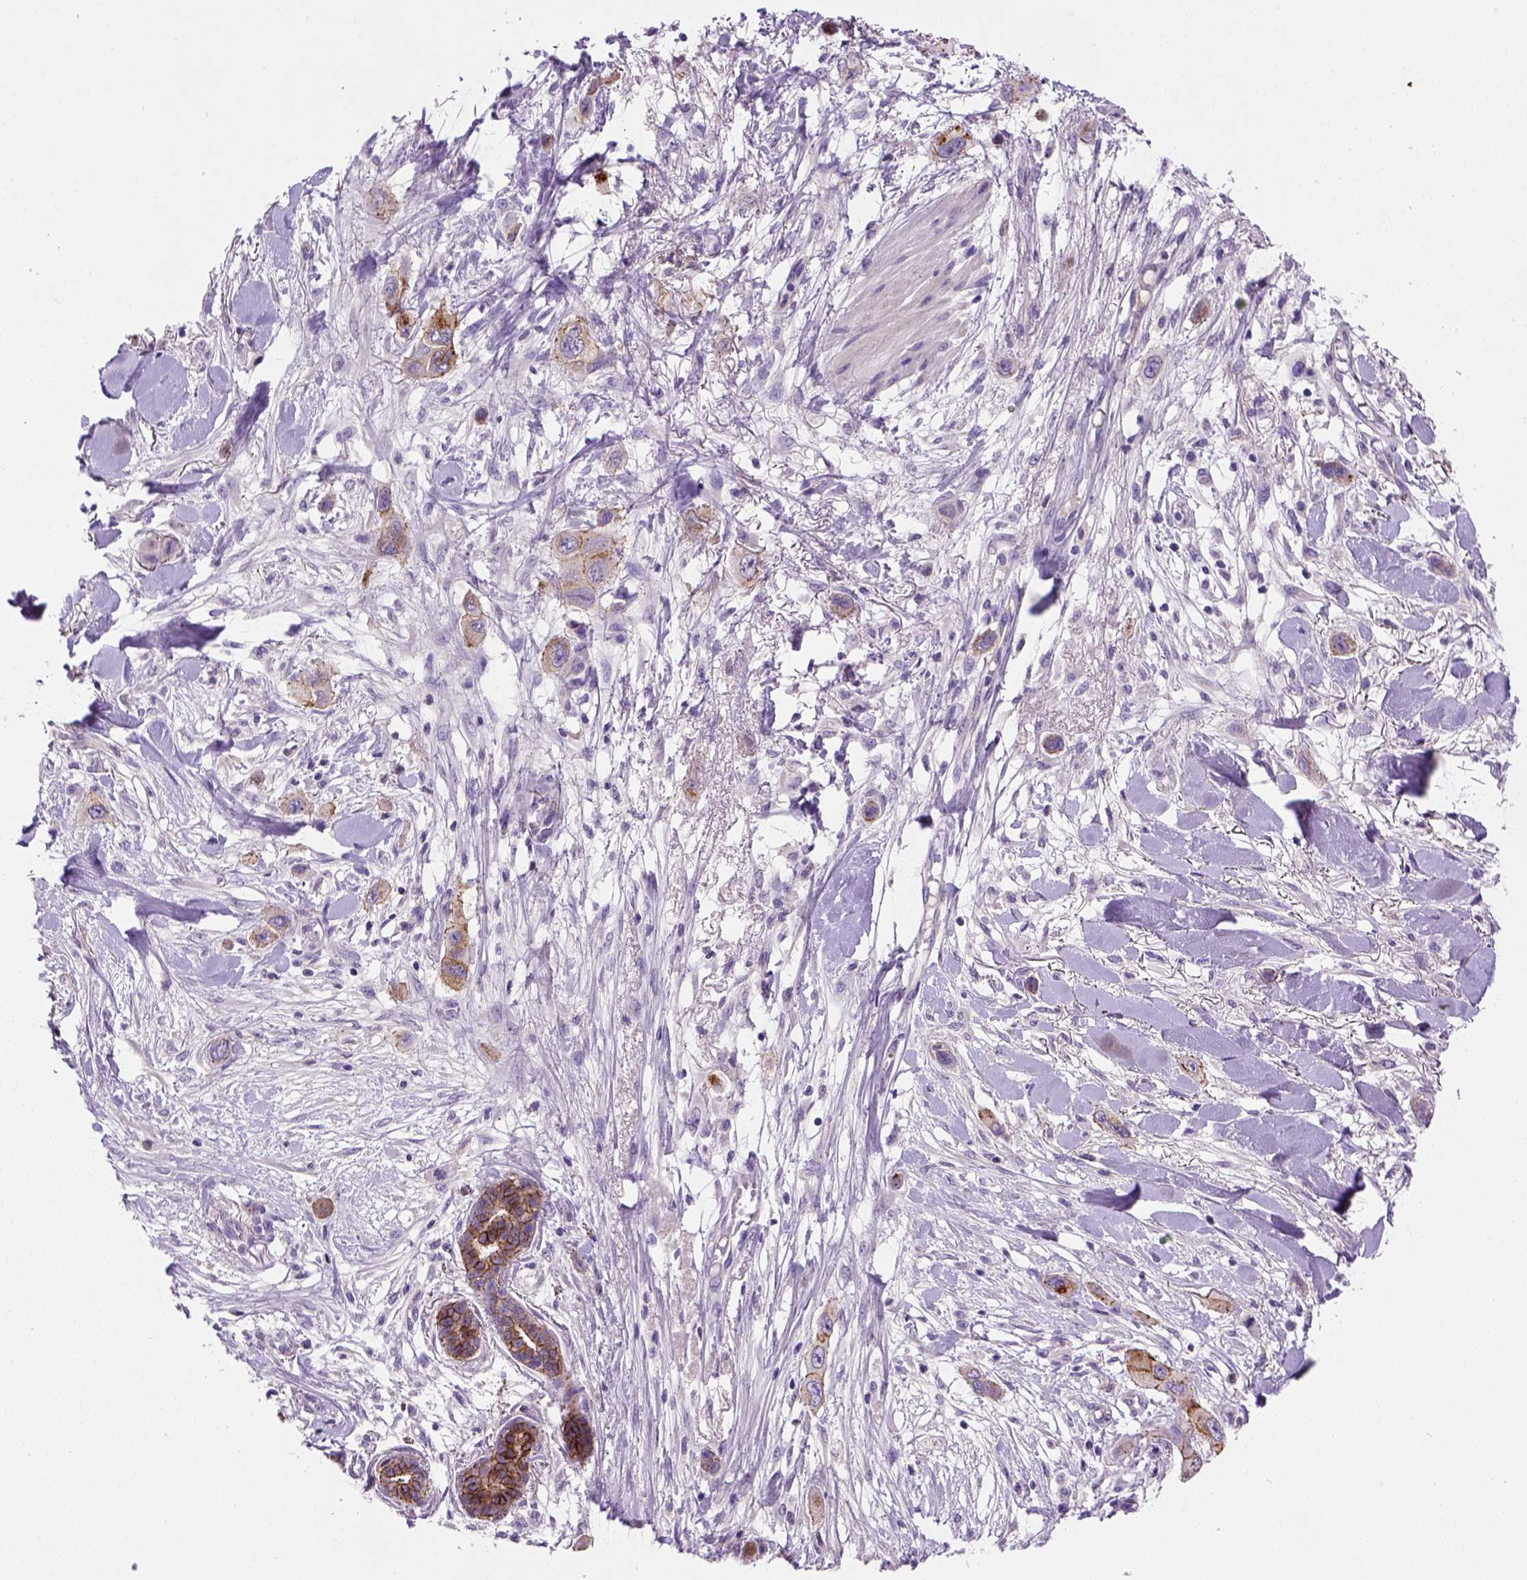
{"staining": {"intensity": "moderate", "quantity": ">75%", "location": "cytoplasmic/membranous"}, "tissue": "skin cancer", "cell_type": "Tumor cells", "image_type": "cancer", "snomed": [{"axis": "morphology", "description": "Squamous cell carcinoma, NOS"}, {"axis": "topography", "description": "Skin"}], "caption": "IHC histopathology image of neoplastic tissue: squamous cell carcinoma (skin) stained using immunohistochemistry (IHC) exhibits medium levels of moderate protein expression localized specifically in the cytoplasmic/membranous of tumor cells, appearing as a cytoplasmic/membranous brown color.", "gene": "CDH1", "patient": {"sex": "male", "age": 79}}